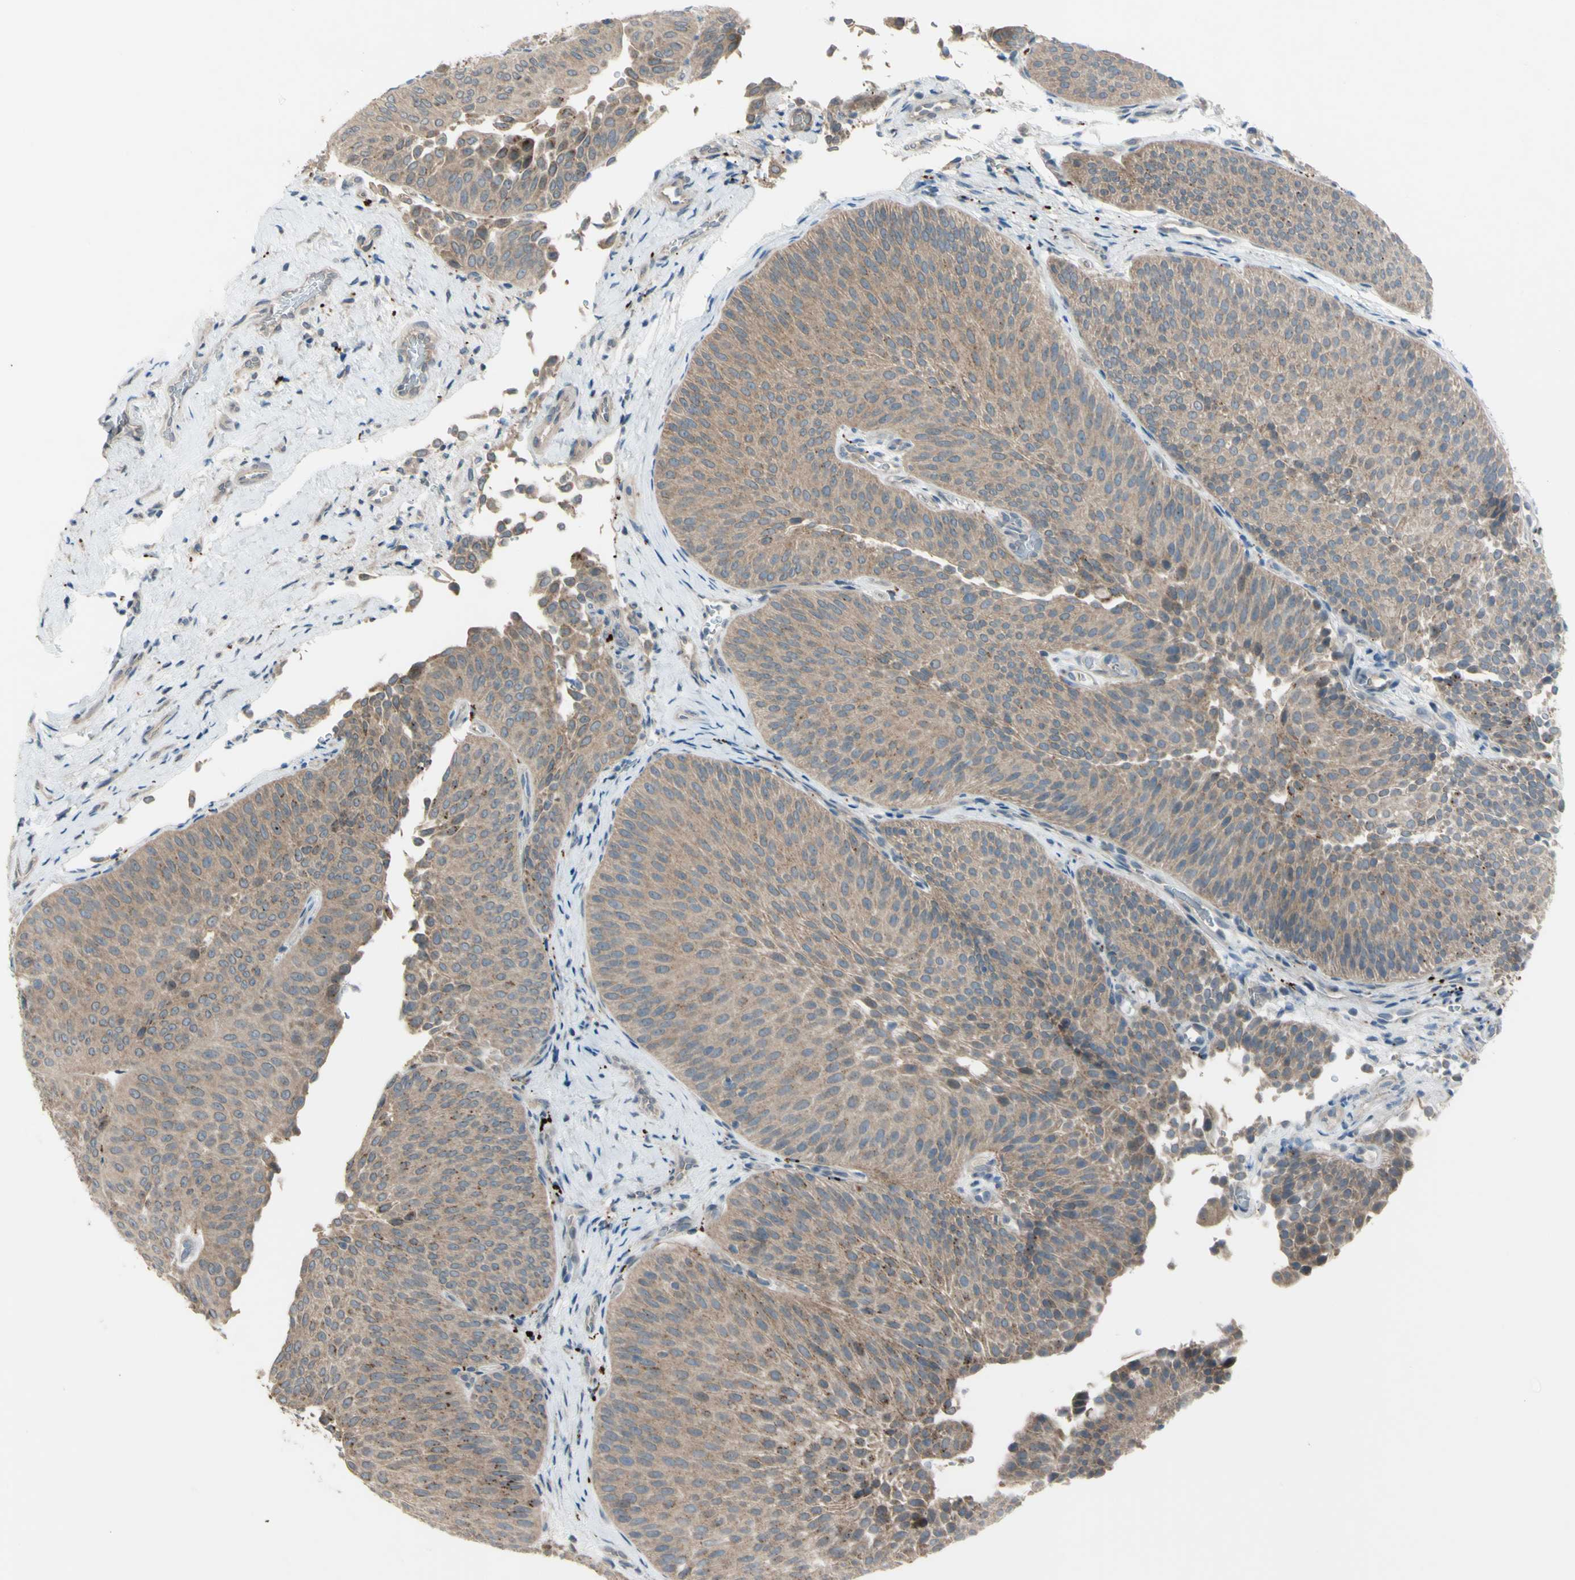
{"staining": {"intensity": "moderate", "quantity": ">75%", "location": "cytoplasmic/membranous"}, "tissue": "urothelial cancer", "cell_type": "Tumor cells", "image_type": "cancer", "snomed": [{"axis": "morphology", "description": "Urothelial carcinoma, Low grade"}, {"axis": "topography", "description": "Urinary bladder"}], "caption": "Brown immunohistochemical staining in urothelial carcinoma (low-grade) exhibits moderate cytoplasmic/membranous staining in approximately >75% of tumor cells.", "gene": "AFP", "patient": {"sex": "female", "age": 60}}